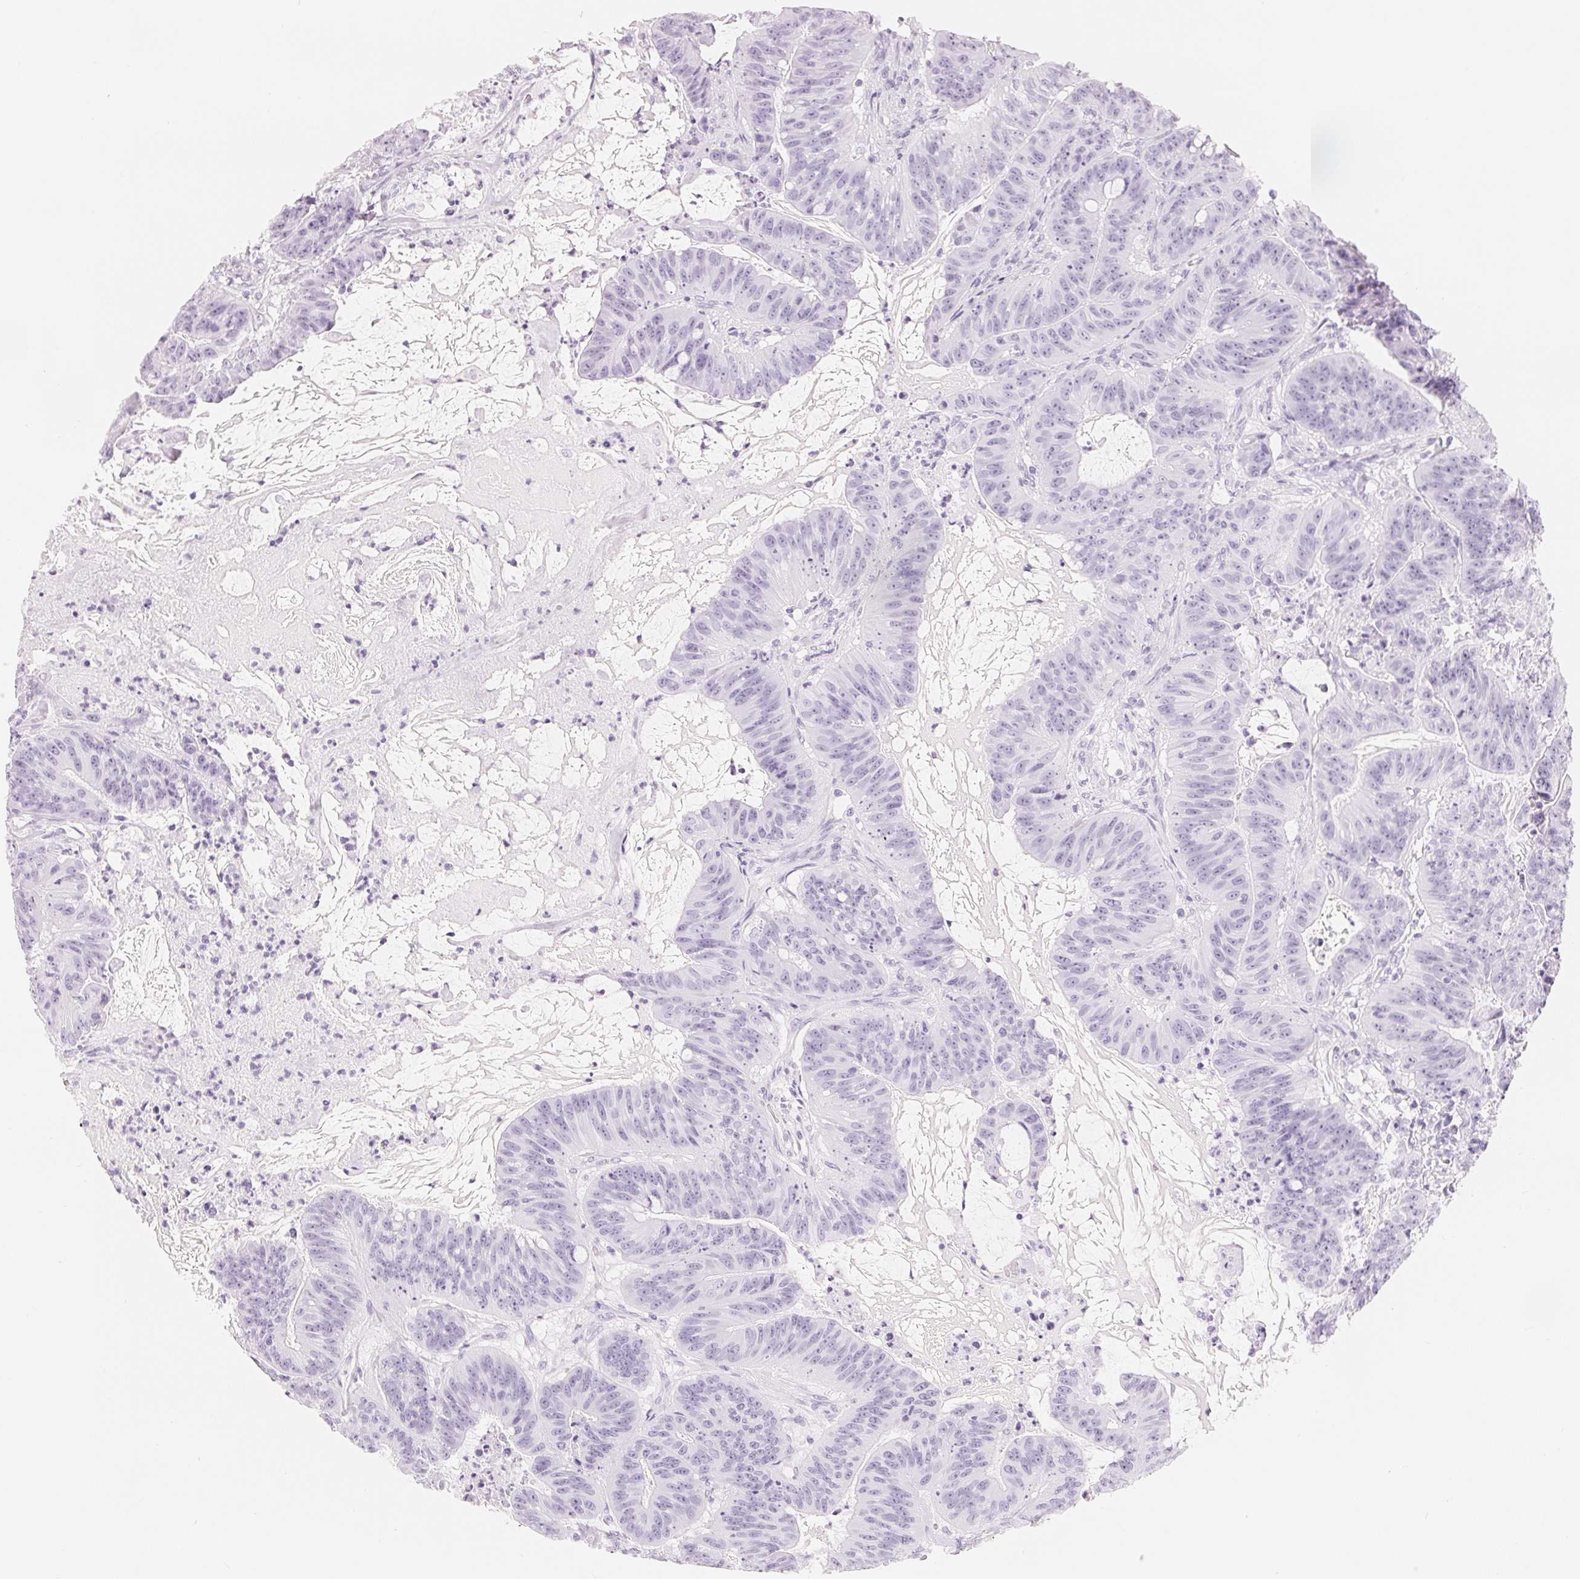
{"staining": {"intensity": "negative", "quantity": "none", "location": "none"}, "tissue": "colorectal cancer", "cell_type": "Tumor cells", "image_type": "cancer", "snomed": [{"axis": "morphology", "description": "Adenocarcinoma, NOS"}, {"axis": "topography", "description": "Colon"}], "caption": "The image displays no significant staining in tumor cells of colorectal cancer (adenocarcinoma). Nuclei are stained in blue.", "gene": "CFHR2", "patient": {"sex": "male", "age": 33}}